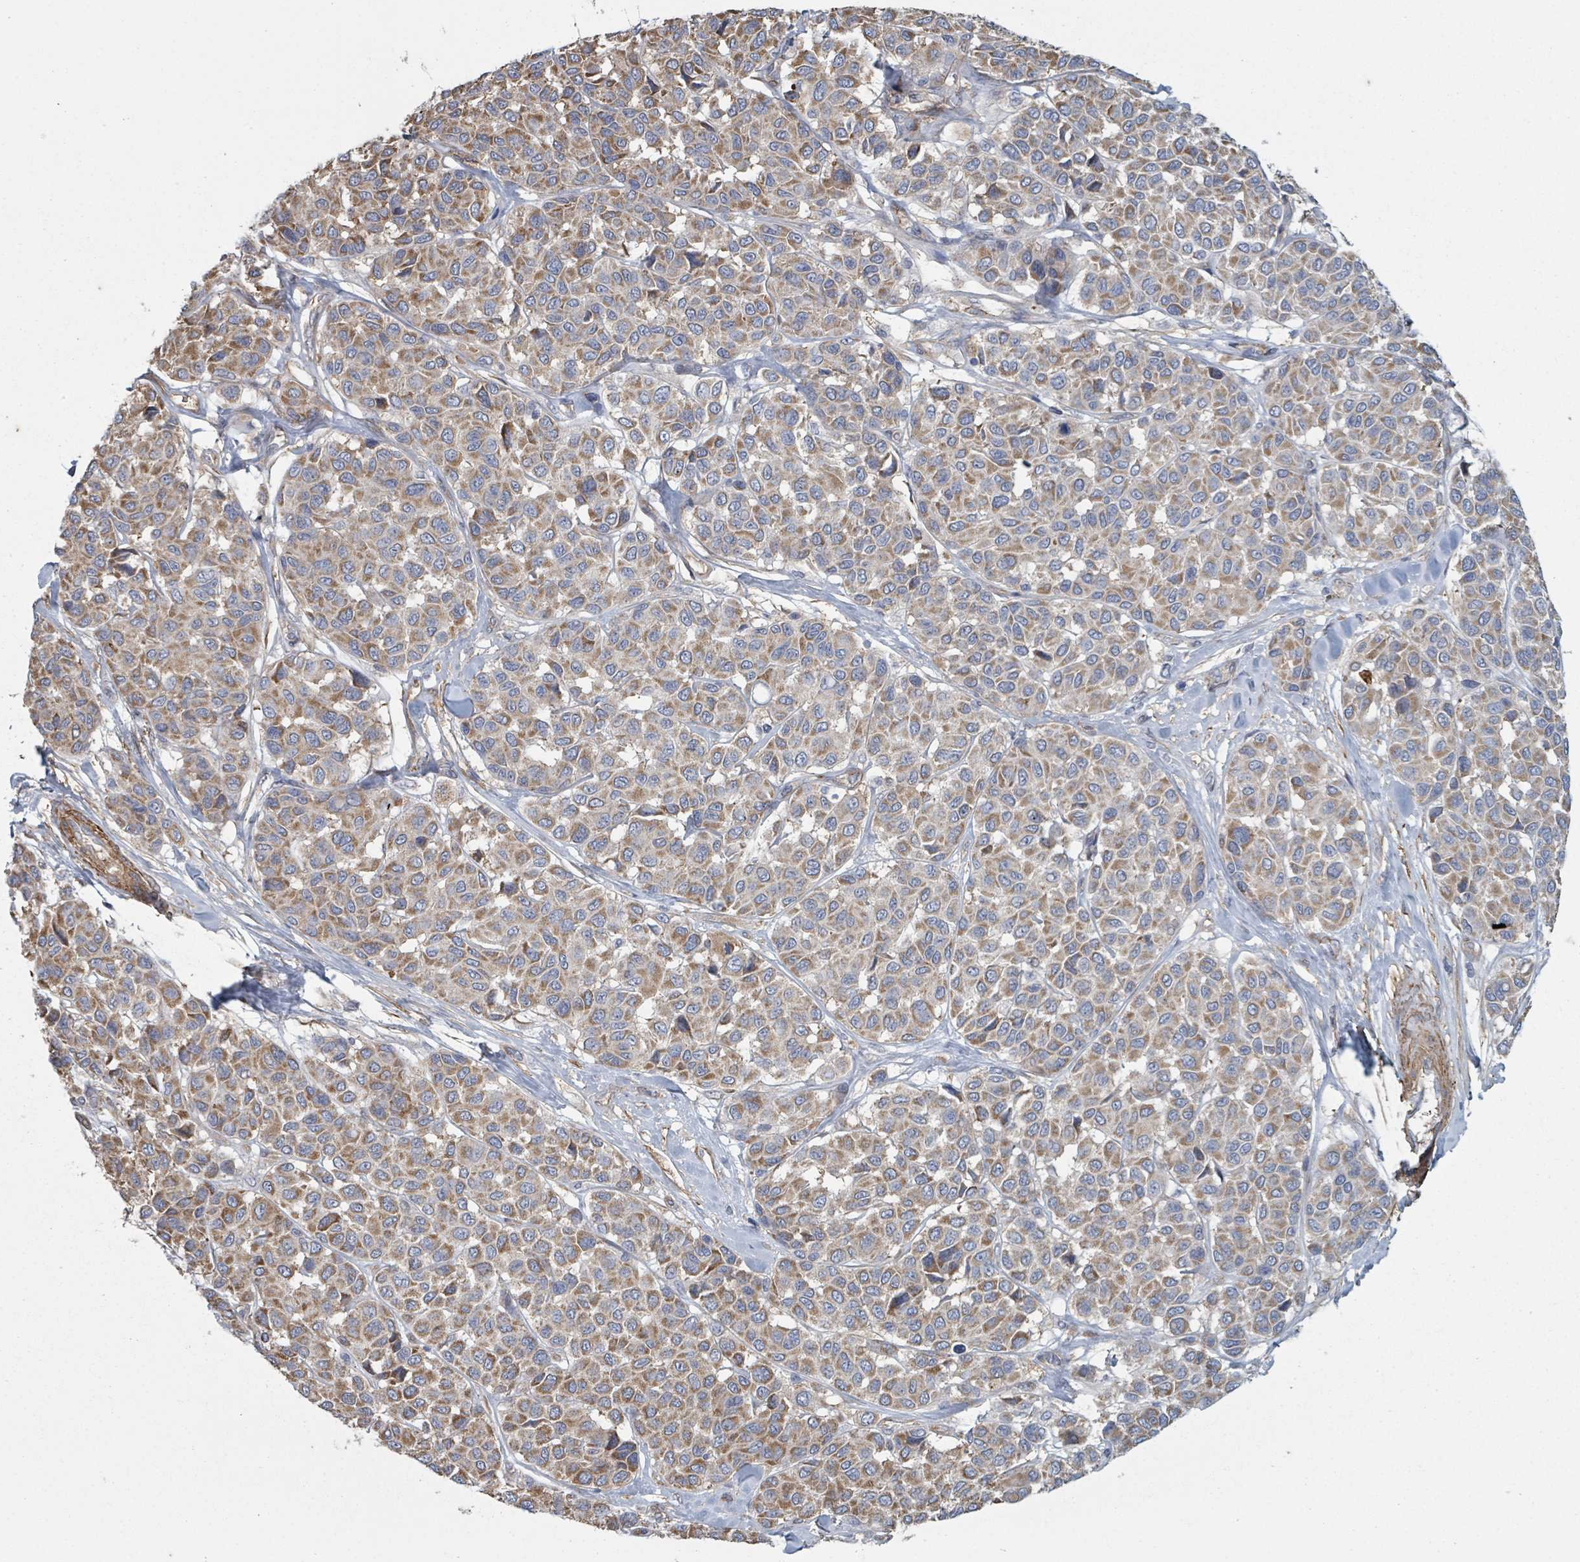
{"staining": {"intensity": "moderate", "quantity": ">75%", "location": "cytoplasmic/membranous"}, "tissue": "melanoma", "cell_type": "Tumor cells", "image_type": "cancer", "snomed": [{"axis": "morphology", "description": "Malignant melanoma, NOS"}, {"axis": "topography", "description": "Skin"}], "caption": "Immunohistochemistry of human malignant melanoma exhibits medium levels of moderate cytoplasmic/membranous expression in about >75% of tumor cells.", "gene": "ADCK1", "patient": {"sex": "female", "age": 66}}